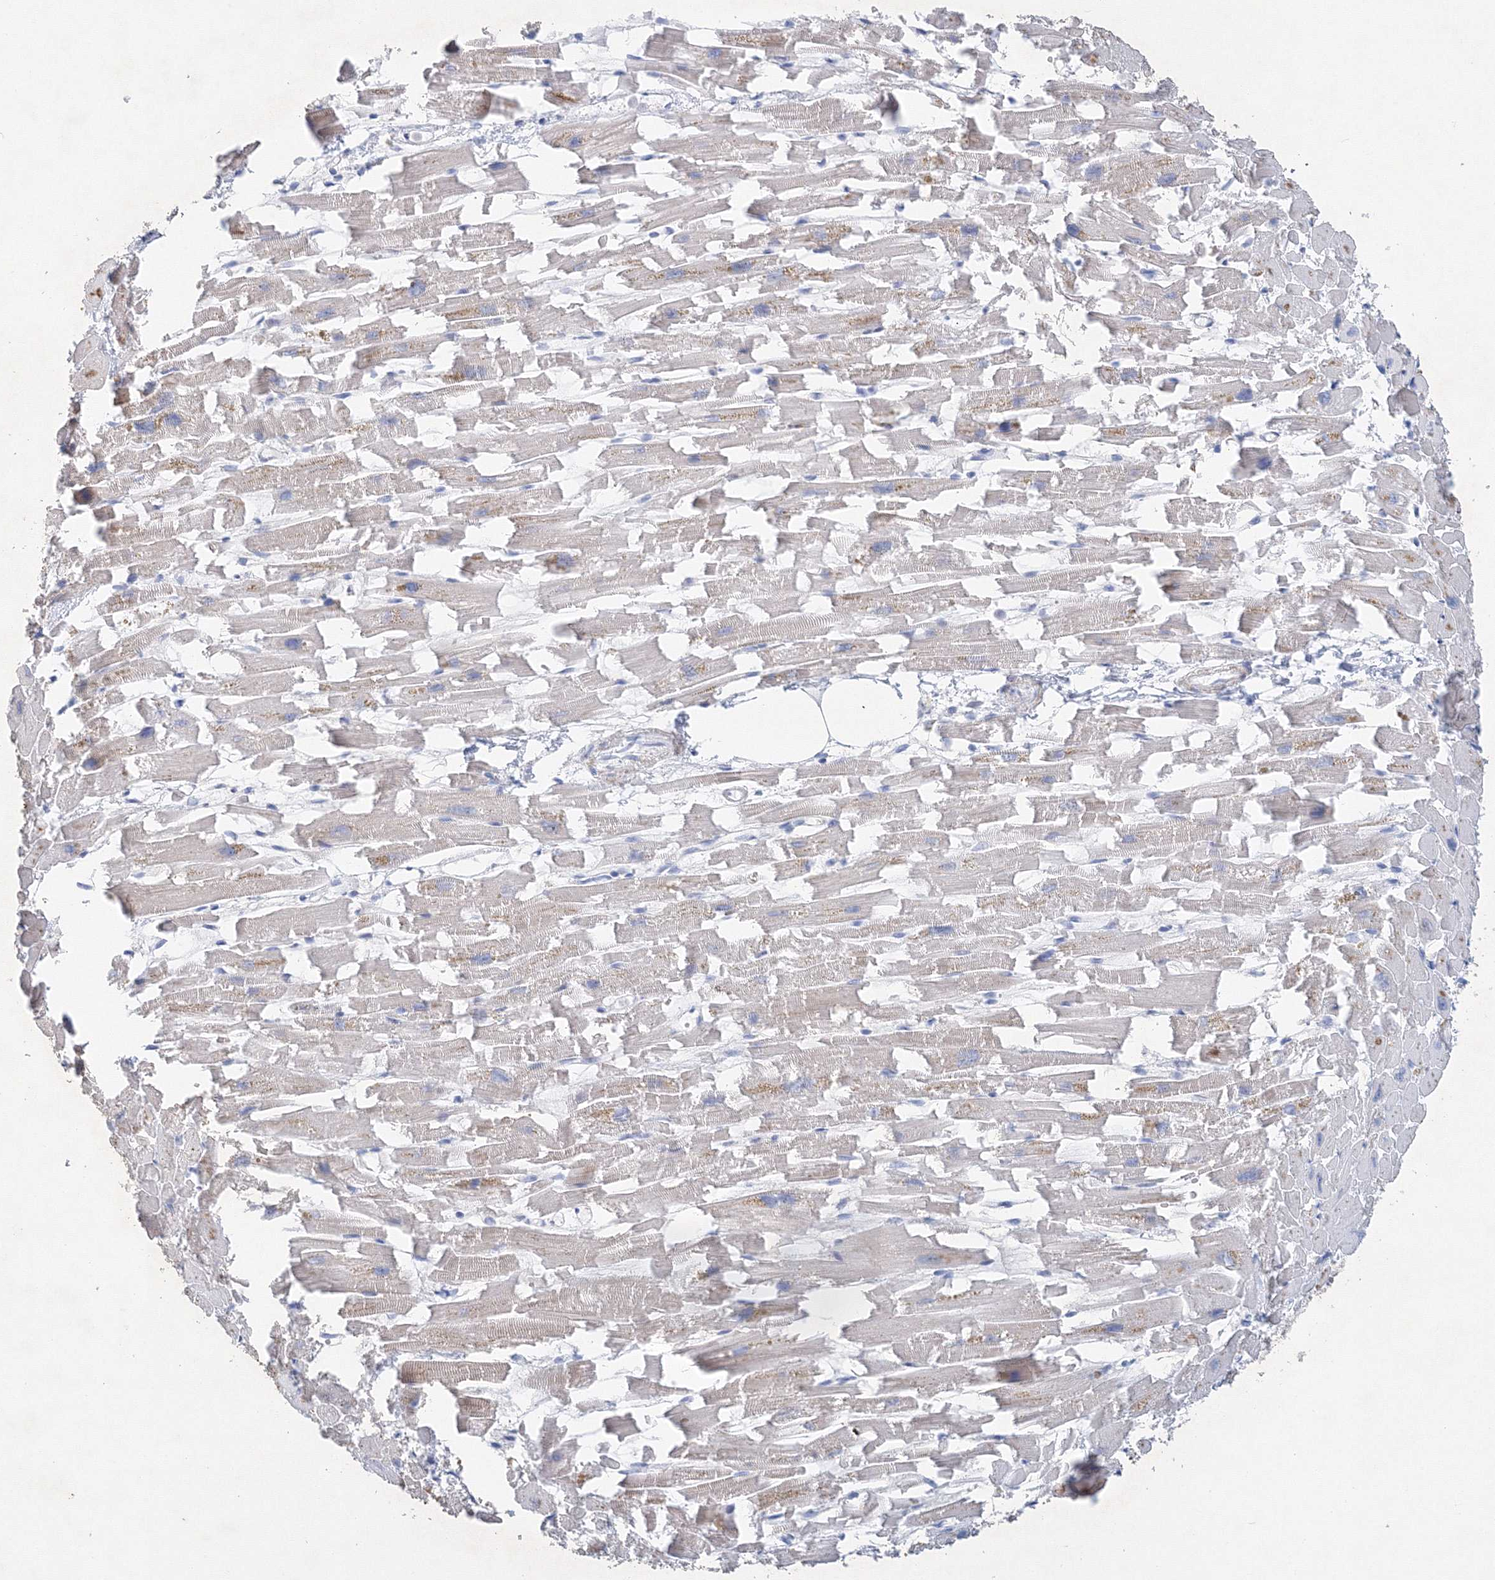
{"staining": {"intensity": "negative", "quantity": "none", "location": "none"}, "tissue": "heart muscle", "cell_type": "Cardiomyocytes", "image_type": "normal", "snomed": [{"axis": "morphology", "description": "Normal tissue, NOS"}, {"axis": "topography", "description": "Heart"}], "caption": "Cardiomyocytes show no significant protein expression in normal heart muscle. The staining is performed using DAB (3,3'-diaminobenzidine) brown chromogen with nuclei counter-stained in using hematoxylin.", "gene": "OSBPL6", "patient": {"sex": "female", "age": 64}}